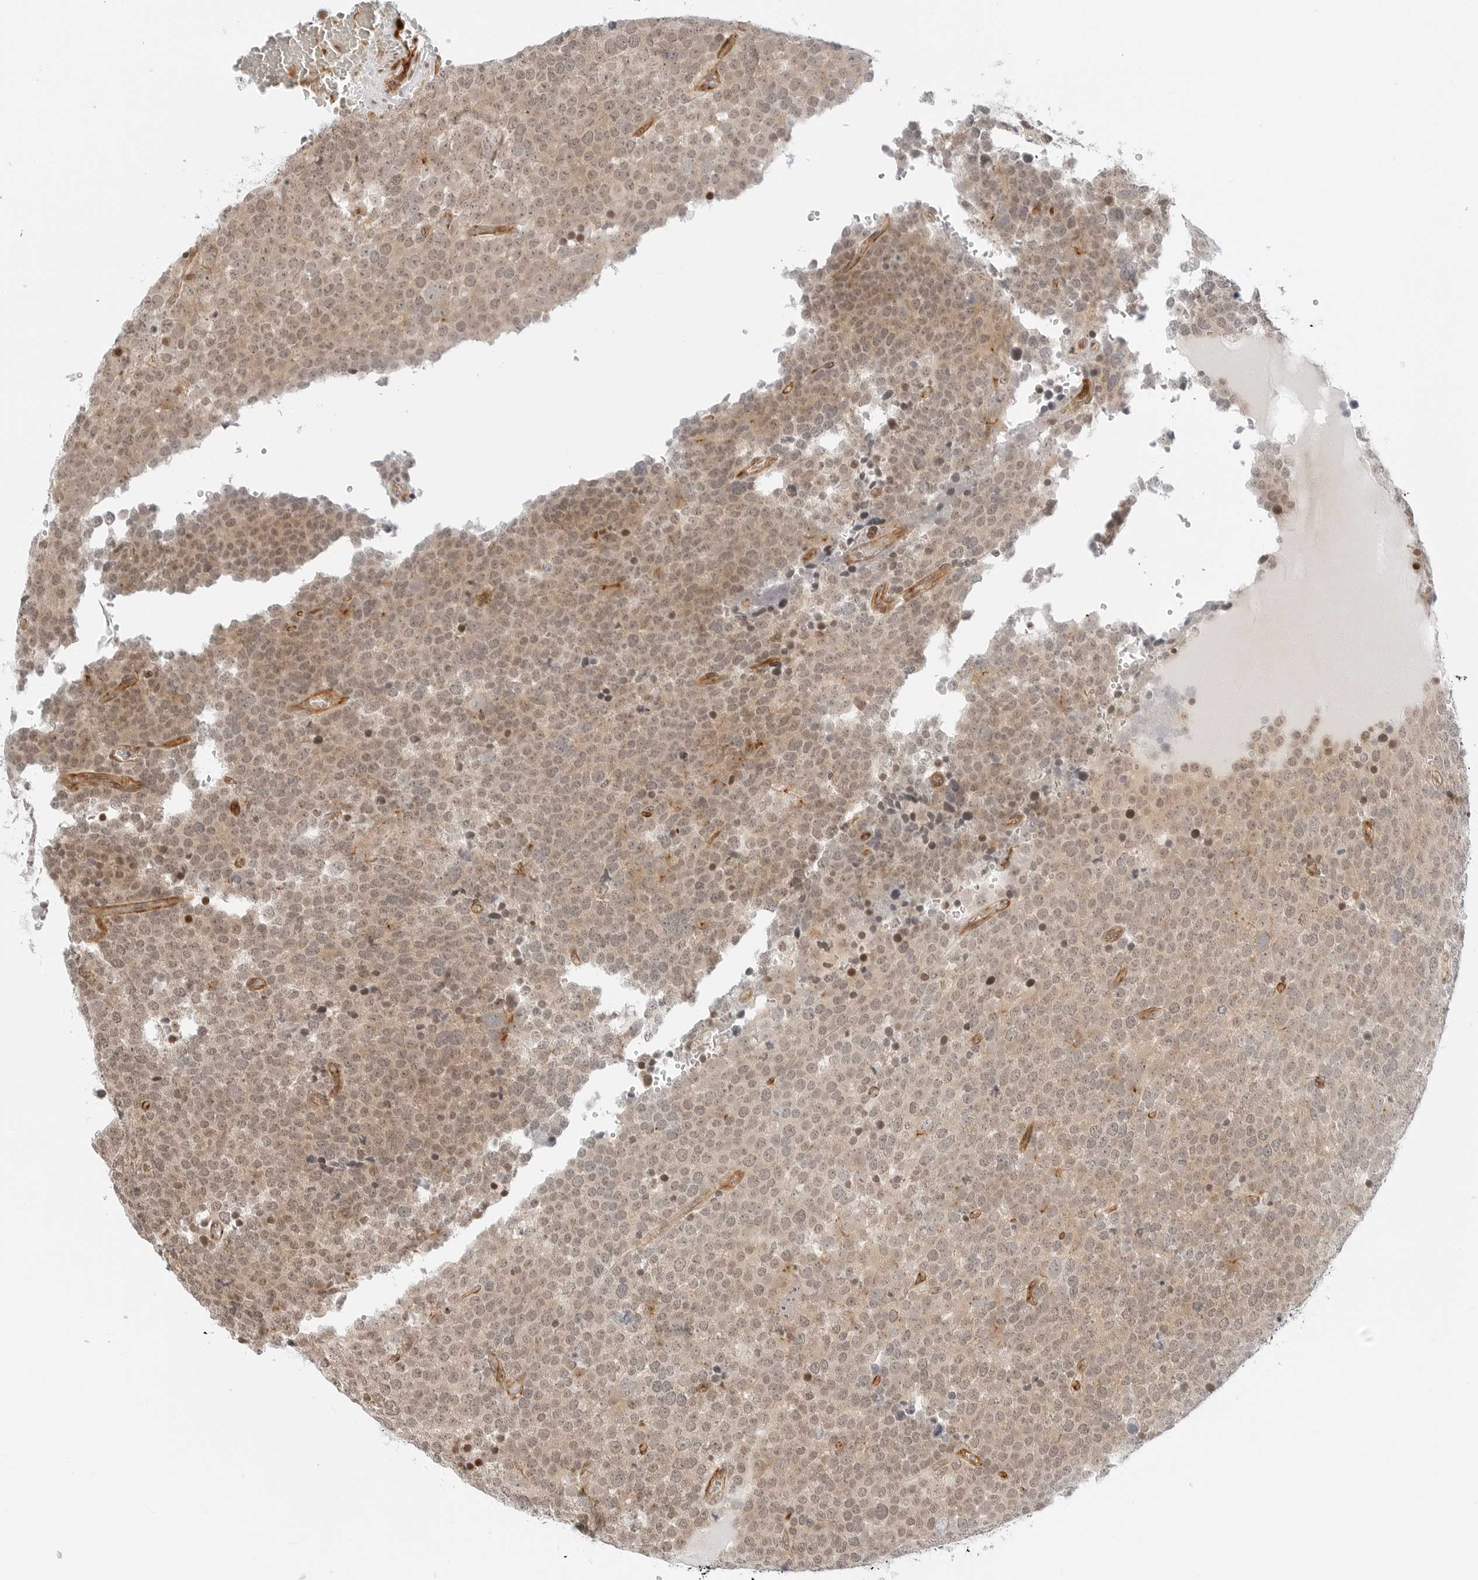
{"staining": {"intensity": "weak", "quantity": "25%-75%", "location": "nuclear"}, "tissue": "testis cancer", "cell_type": "Tumor cells", "image_type": "cancer", "snomed": [{"axis": "morphology", "description": "Seminoma, NOS"}, {"axis": "topography", "description": "Testis"}], "caption": "Seminoma (testis) stained with DAB (3,3'-diaminobenzidine) IHC displays low levels of weak nuclear staining in approximately 25%-75% of tumor cells.", "gene": "ZNF613", "patient": {"sex": "male", "age": 71}}